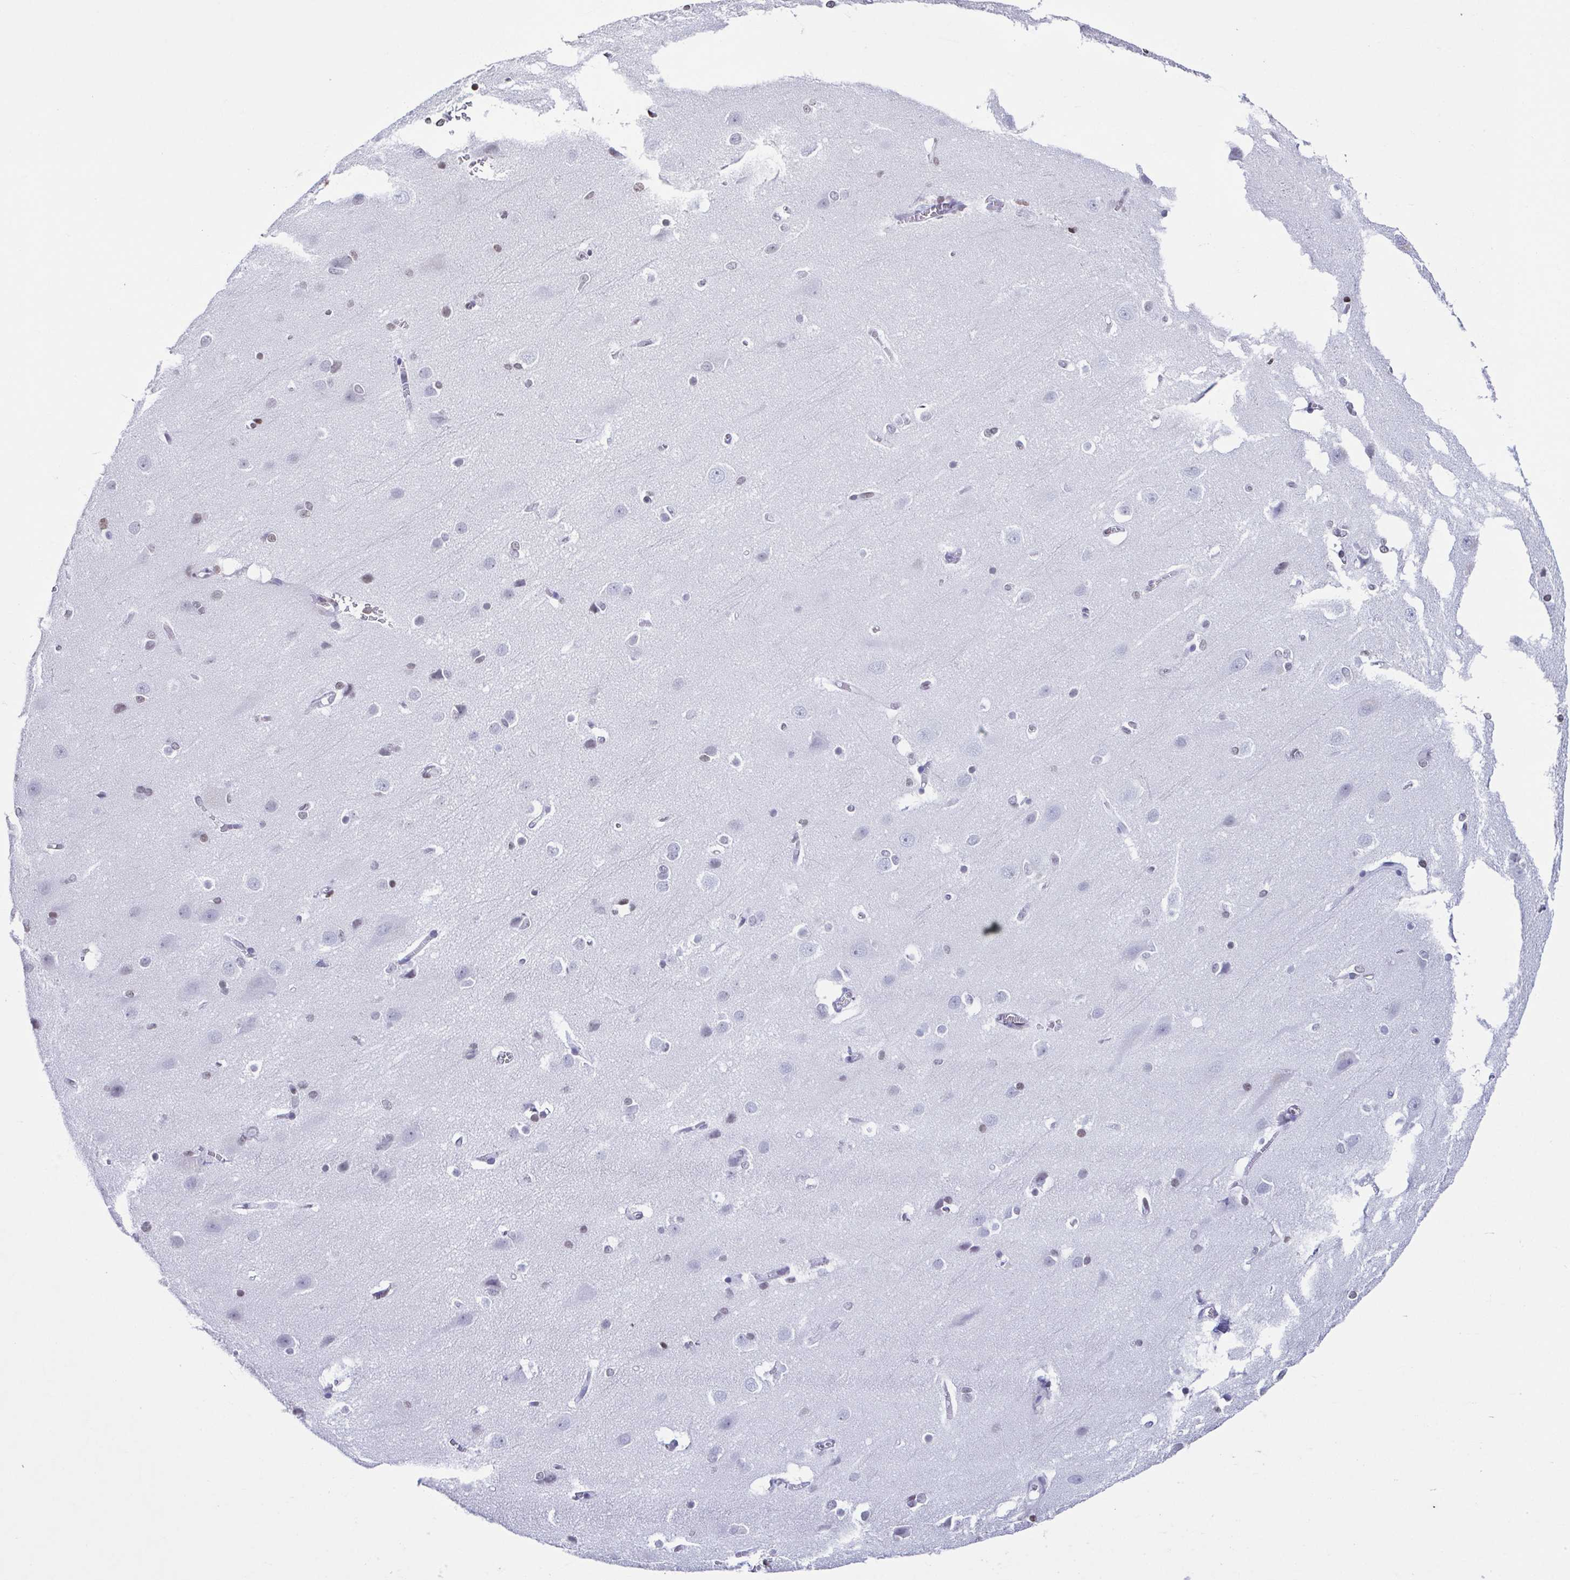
{"staining": {"intensity": "negative", "quantity": "none", "location": "none"}, "tissue": "cerebral cortex", "cell_type": "Endothelial cells", "image_type": "normal", "snomed": [{"axis": "morphology", "description": "Normal tissue, NOS"}, {"axis": "topography", "description": "Cerebral cortex"}], "caption": "DAB (3,3'-diaminobenzidine) immunohistochemical staining of benign cerebral cortex demonstrates no significant expression in endothelial cells. Nuclei are stained in blue.", "gene": "VCX2", "patient": {"sex": "male", "age": 37}}